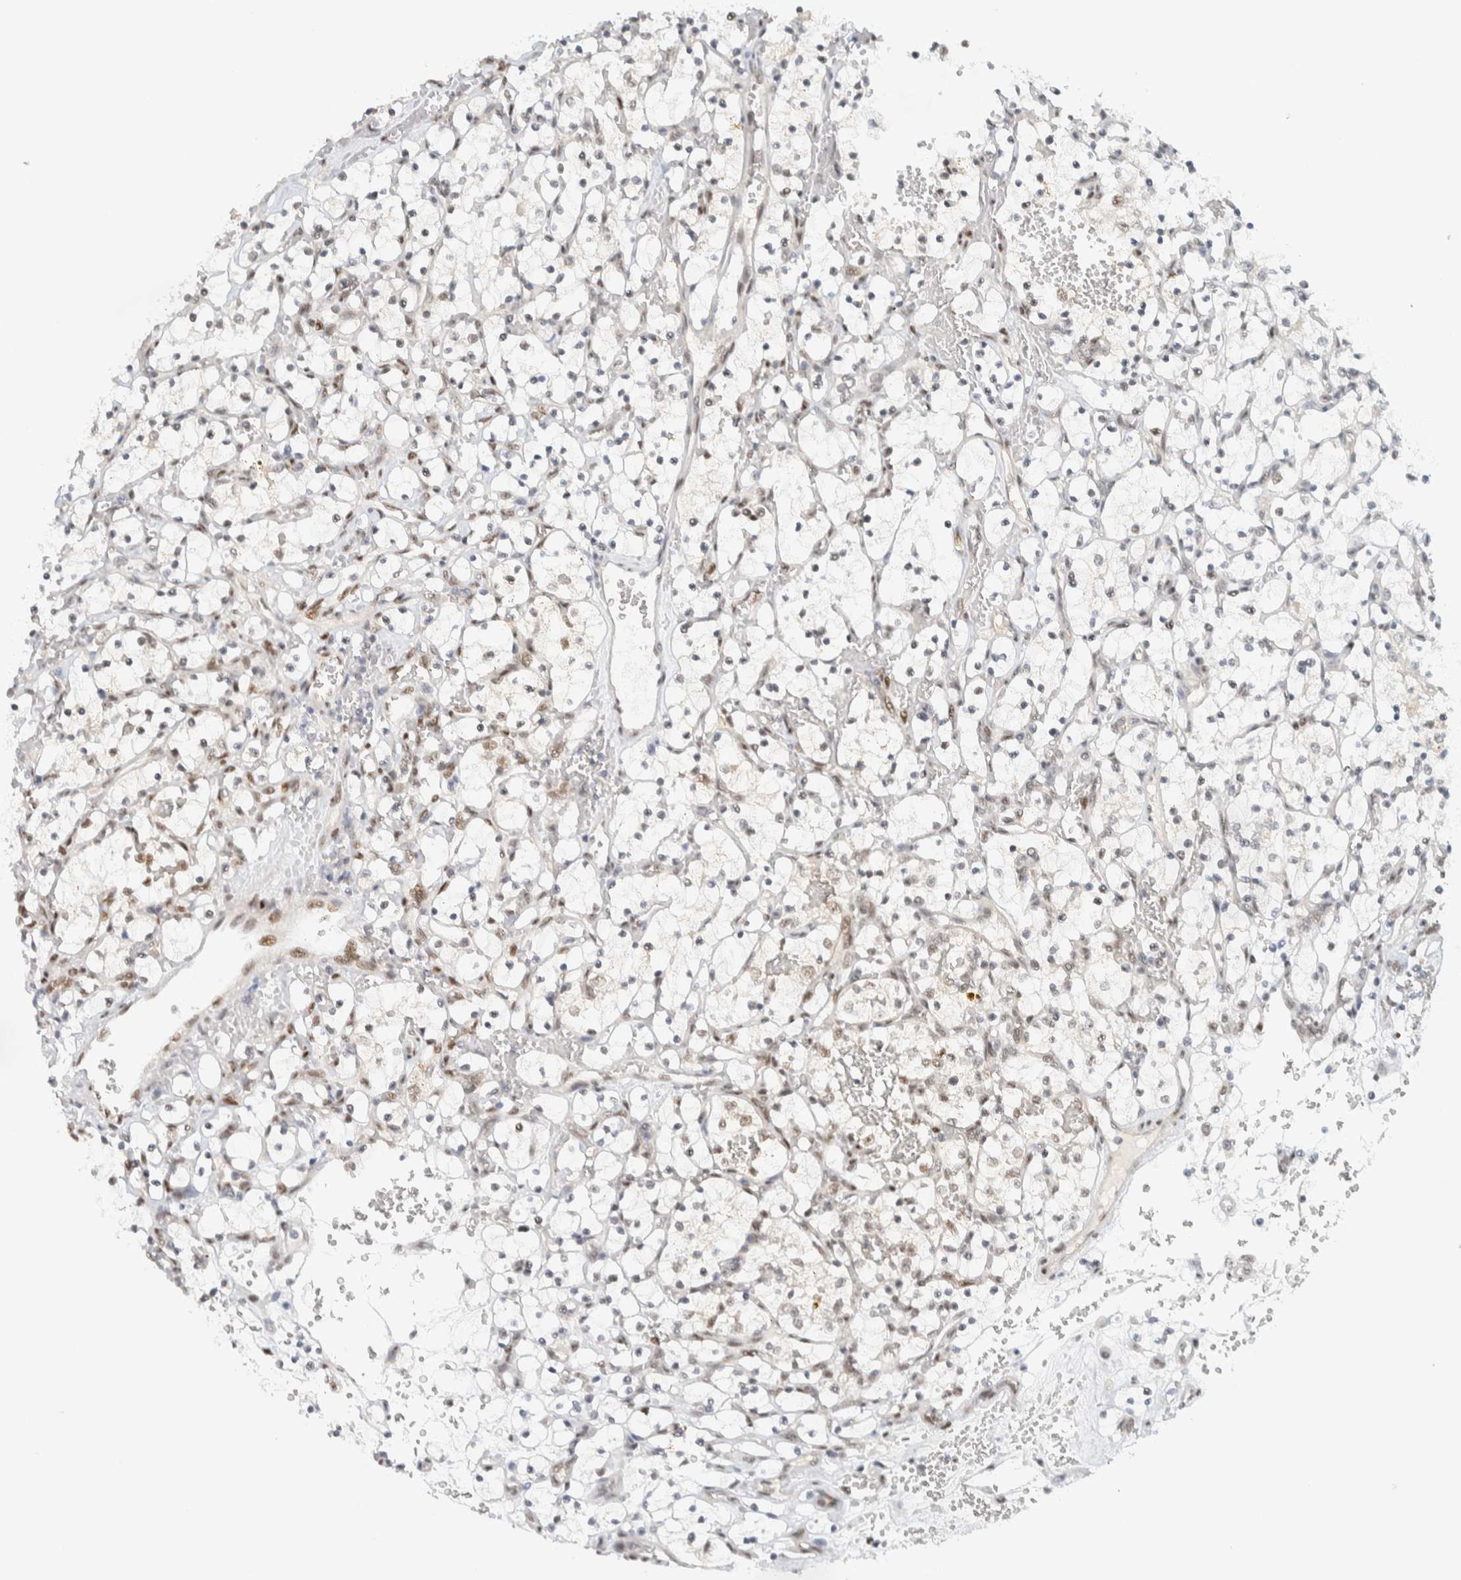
{"staining": {"intensity": "weak", "quantity": "<25%", "location": "nuclear"}, "tissue": "renal cancer", "cell_type": "Tumor cells", "image_type": "cancer", "snomed": [{"axis": "morphology", "description": "Adenocarcinoma, NOS"}, {"axis": "topography", "description": "Kidney"}], "caption": "A micrograph of renal cancer stained for a protein shows no brown staining in tumor cells.", "gene": "ZNF683", "patient": {"sex": "female", "age": 69}}